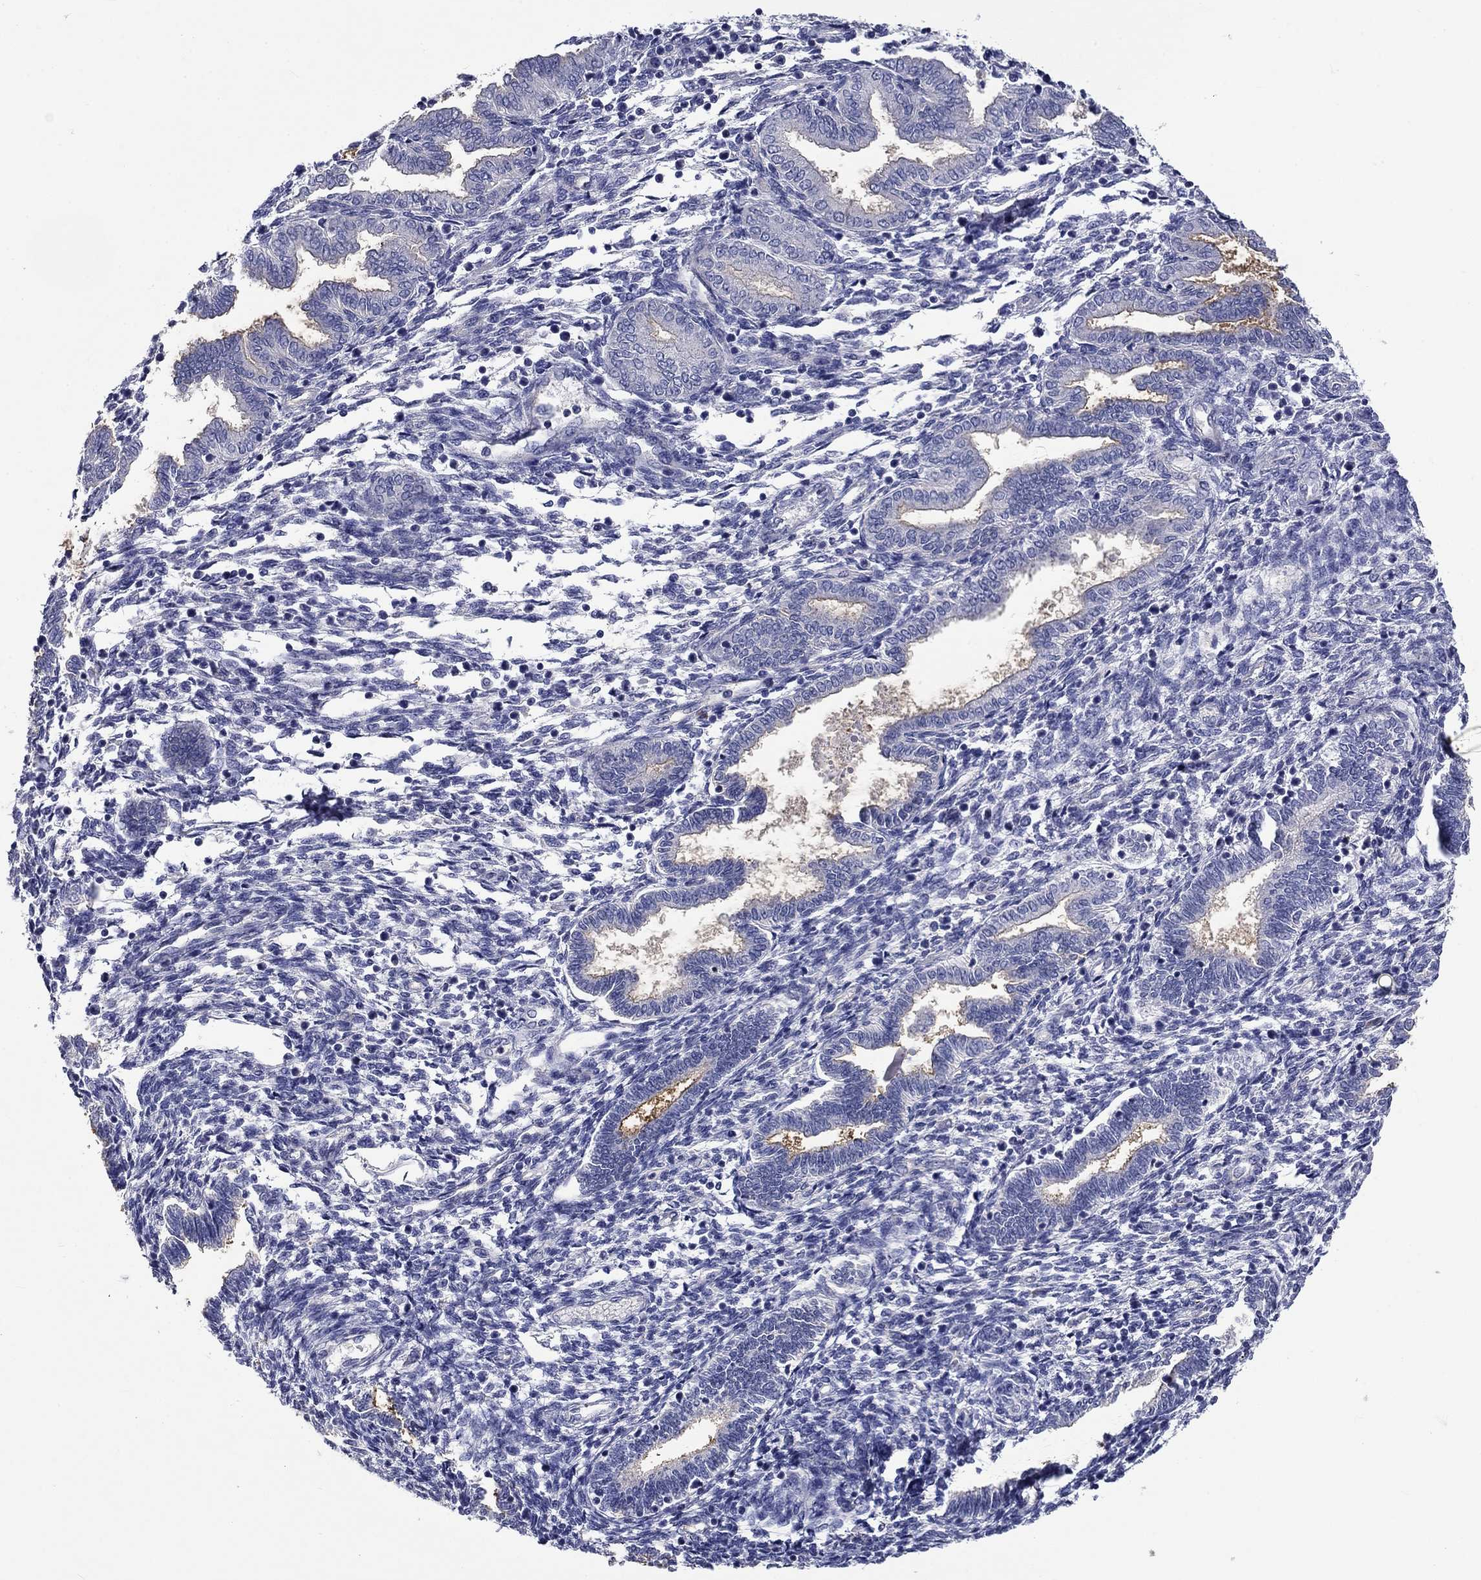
{"staining": {"intensity": "negative", "quantity": "none", "location": "none"}, "tissue": "endometrium", "cell_type": "Cells in endometrial stroma", "image_type": "normal", "snomed": [{"axis": "morphology", "description": "Normal tissue, NOS"}, {"axis": "topography", "description": "Endometrium"}], "caption": "DAB (3,3'-diaminobenzidine) immunohistochemical staining of benign endometrium displays no significant expression in cells in endometrial stroma.", "gene": "CNDP1", "patient": {"sex": "female", "age": 42}}